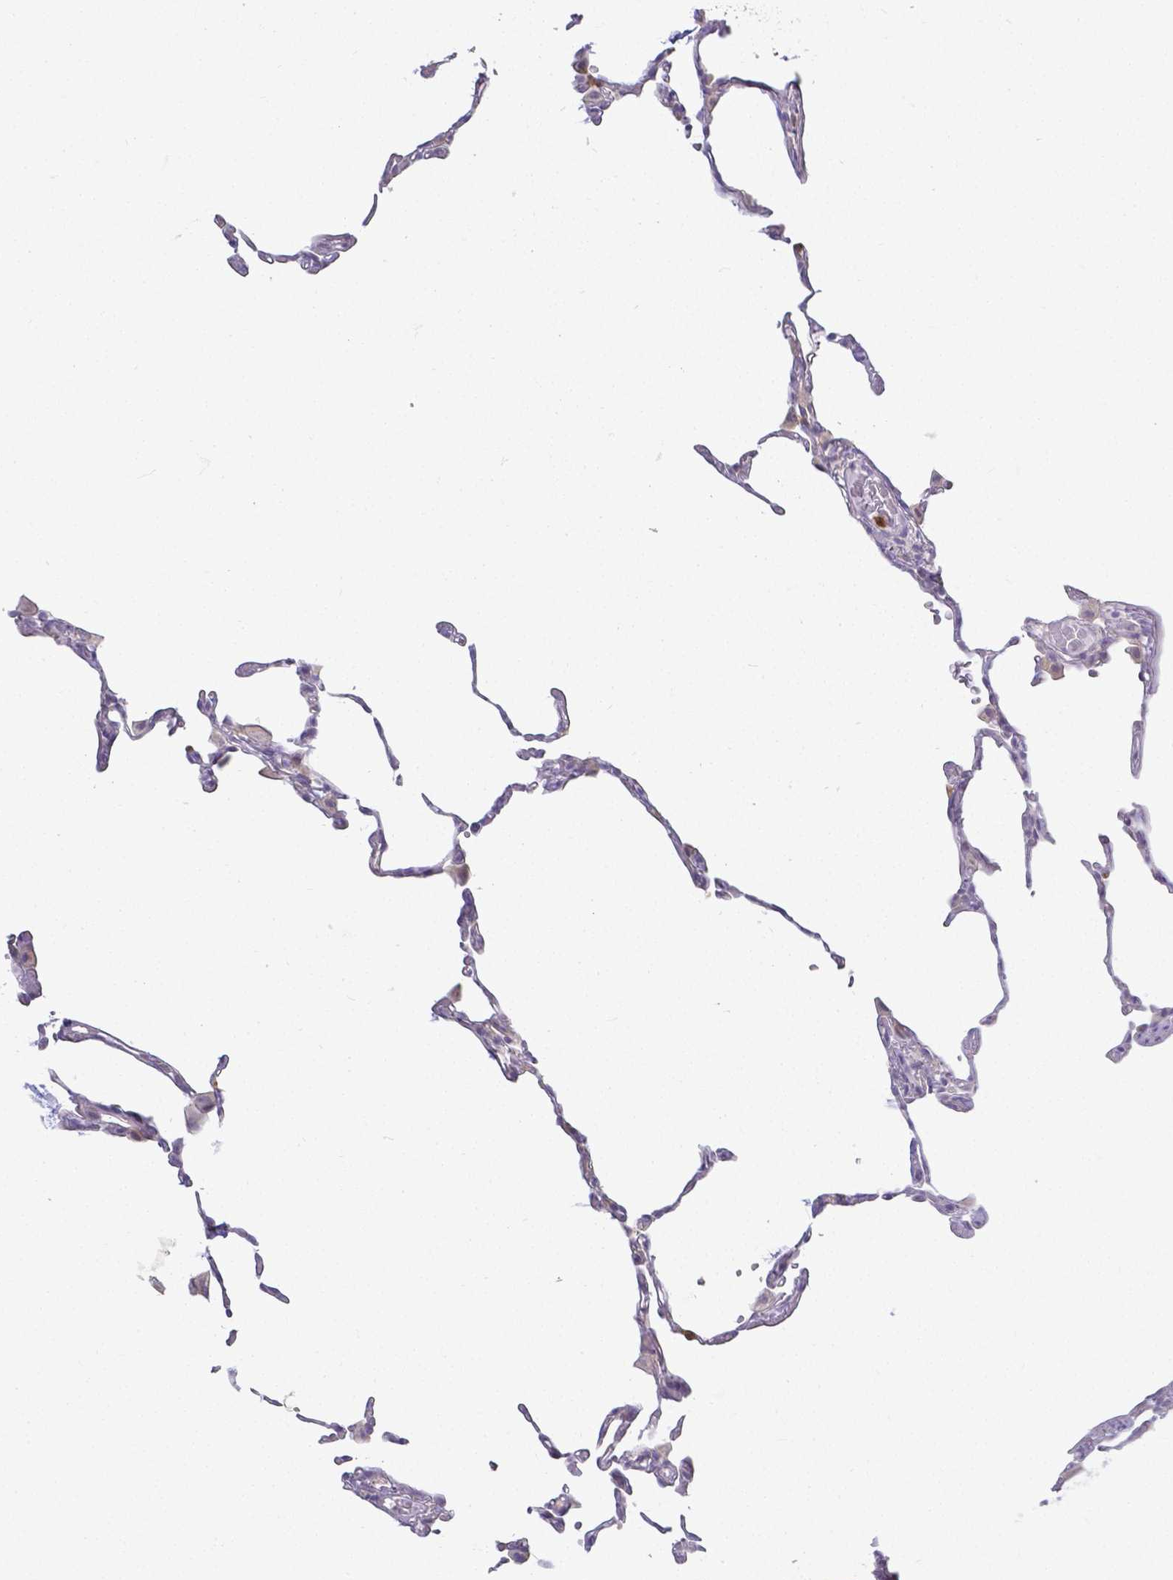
{"staining": {"intensity": "negative", "quantity": "none", "location": "none"}, "tissue": "lung", "cell_type": "Alveolar cells", "image_type": "normal", "snomed": [{"axis": "morphology", "description": "Normal tissue, NOS"}, {"axis": "topography", "description": "Lung"}], "caption": "Immunohistochemical staining of unremarkable human lung displays no significant positivity in alveolar cells.", "gene": "KCNH1", "patient": {"sex": "female", "age": 57}}